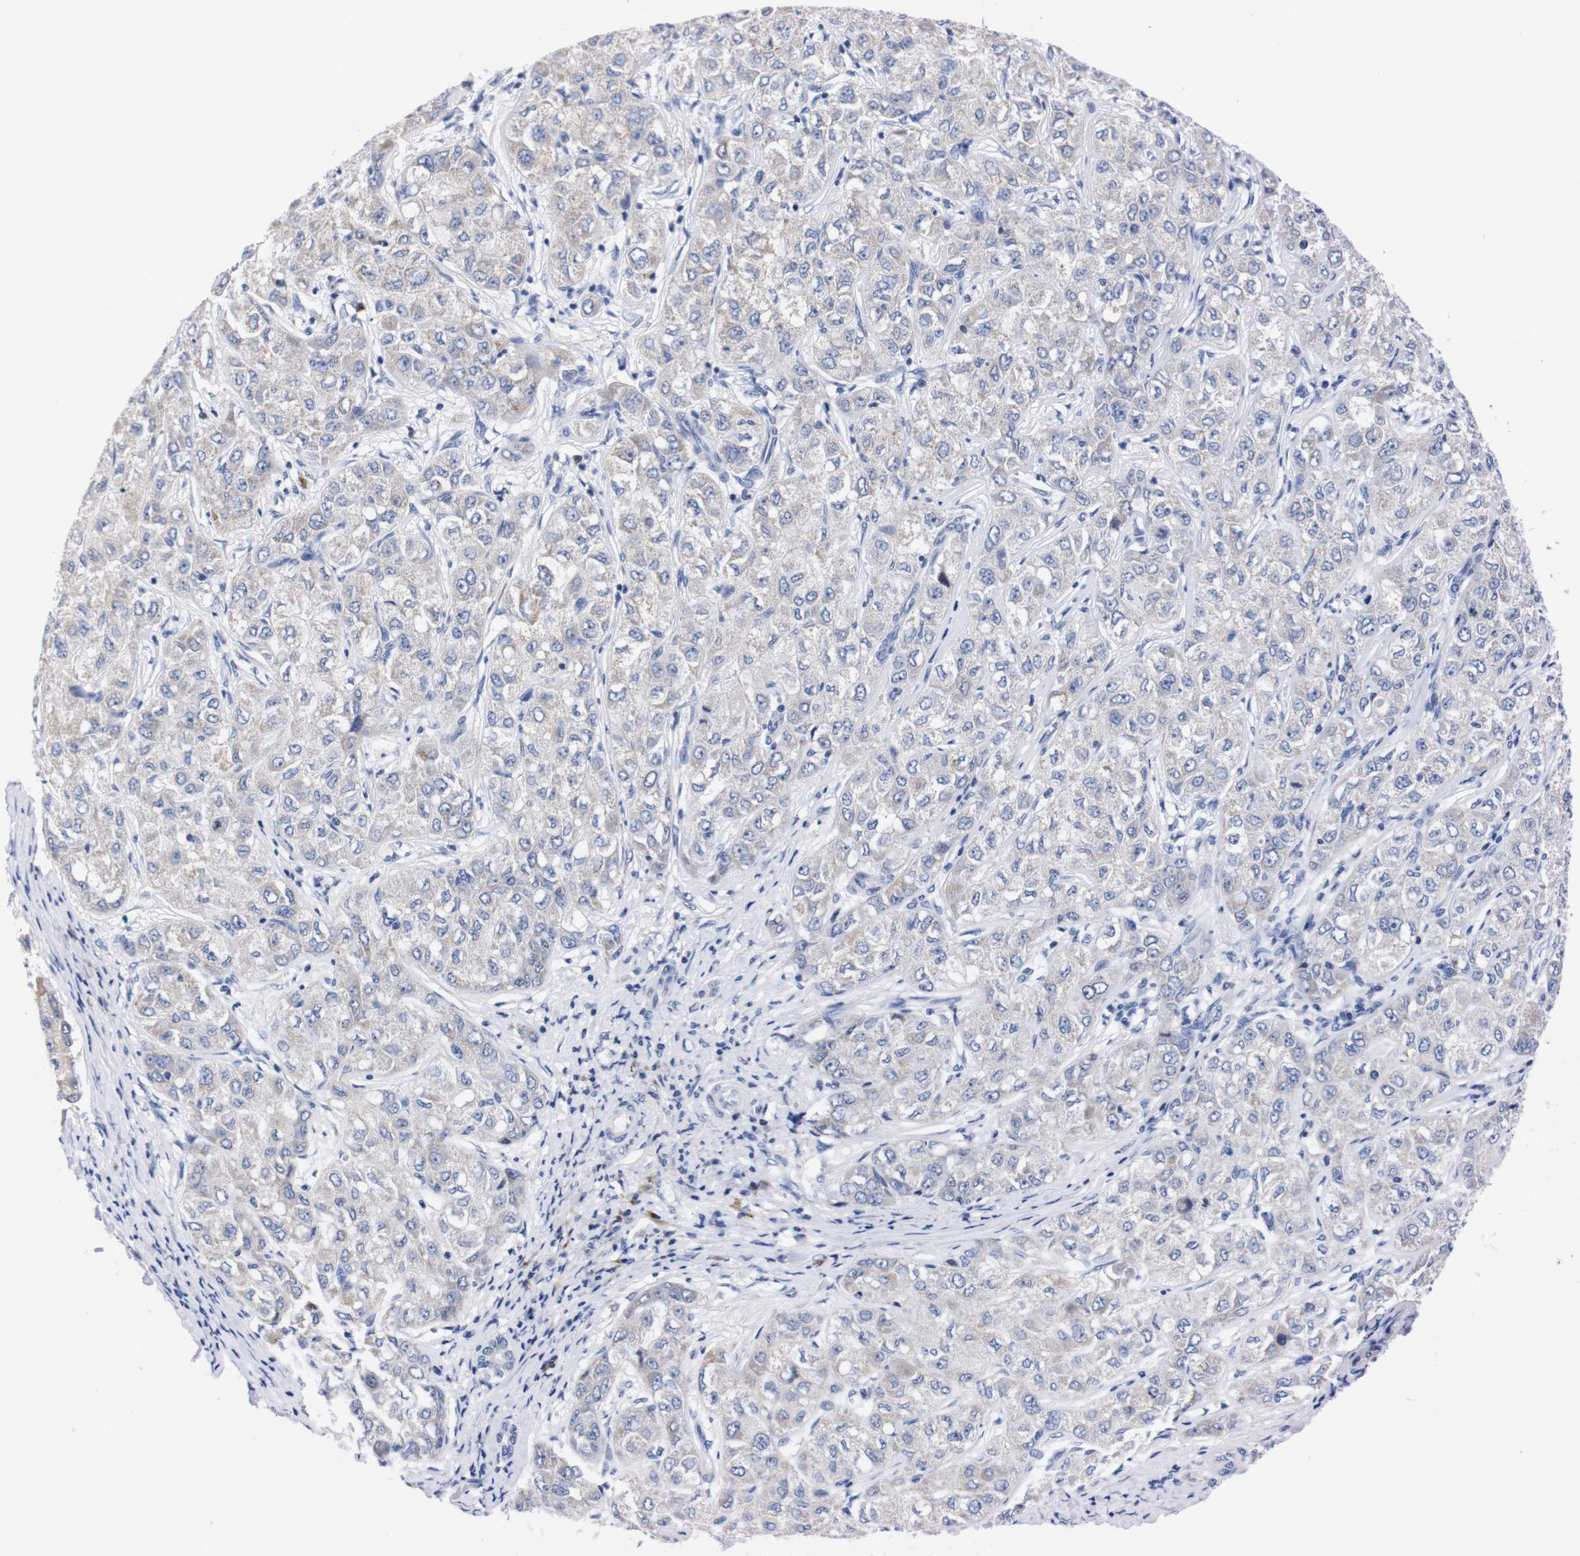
{"staining": {"intensity": "weak", "quantity": "<25%", "location": "cytoplasmic/membranous"}, "tissue": "liver cancer", "cell_type": "Tumor cells", "image_type": "cancer", "snomed": [{"axis": "morphology", "description": "Carcinoma, Hepatocellular, NOS"}, {"axis": "topography", "description": "Liver"}], "caption": "The image shows no staining of tumor cells in hepatocellular carcinoma (liver).", "gene": "FAM210A", "patient": {"sex": "male", "age": 80}}